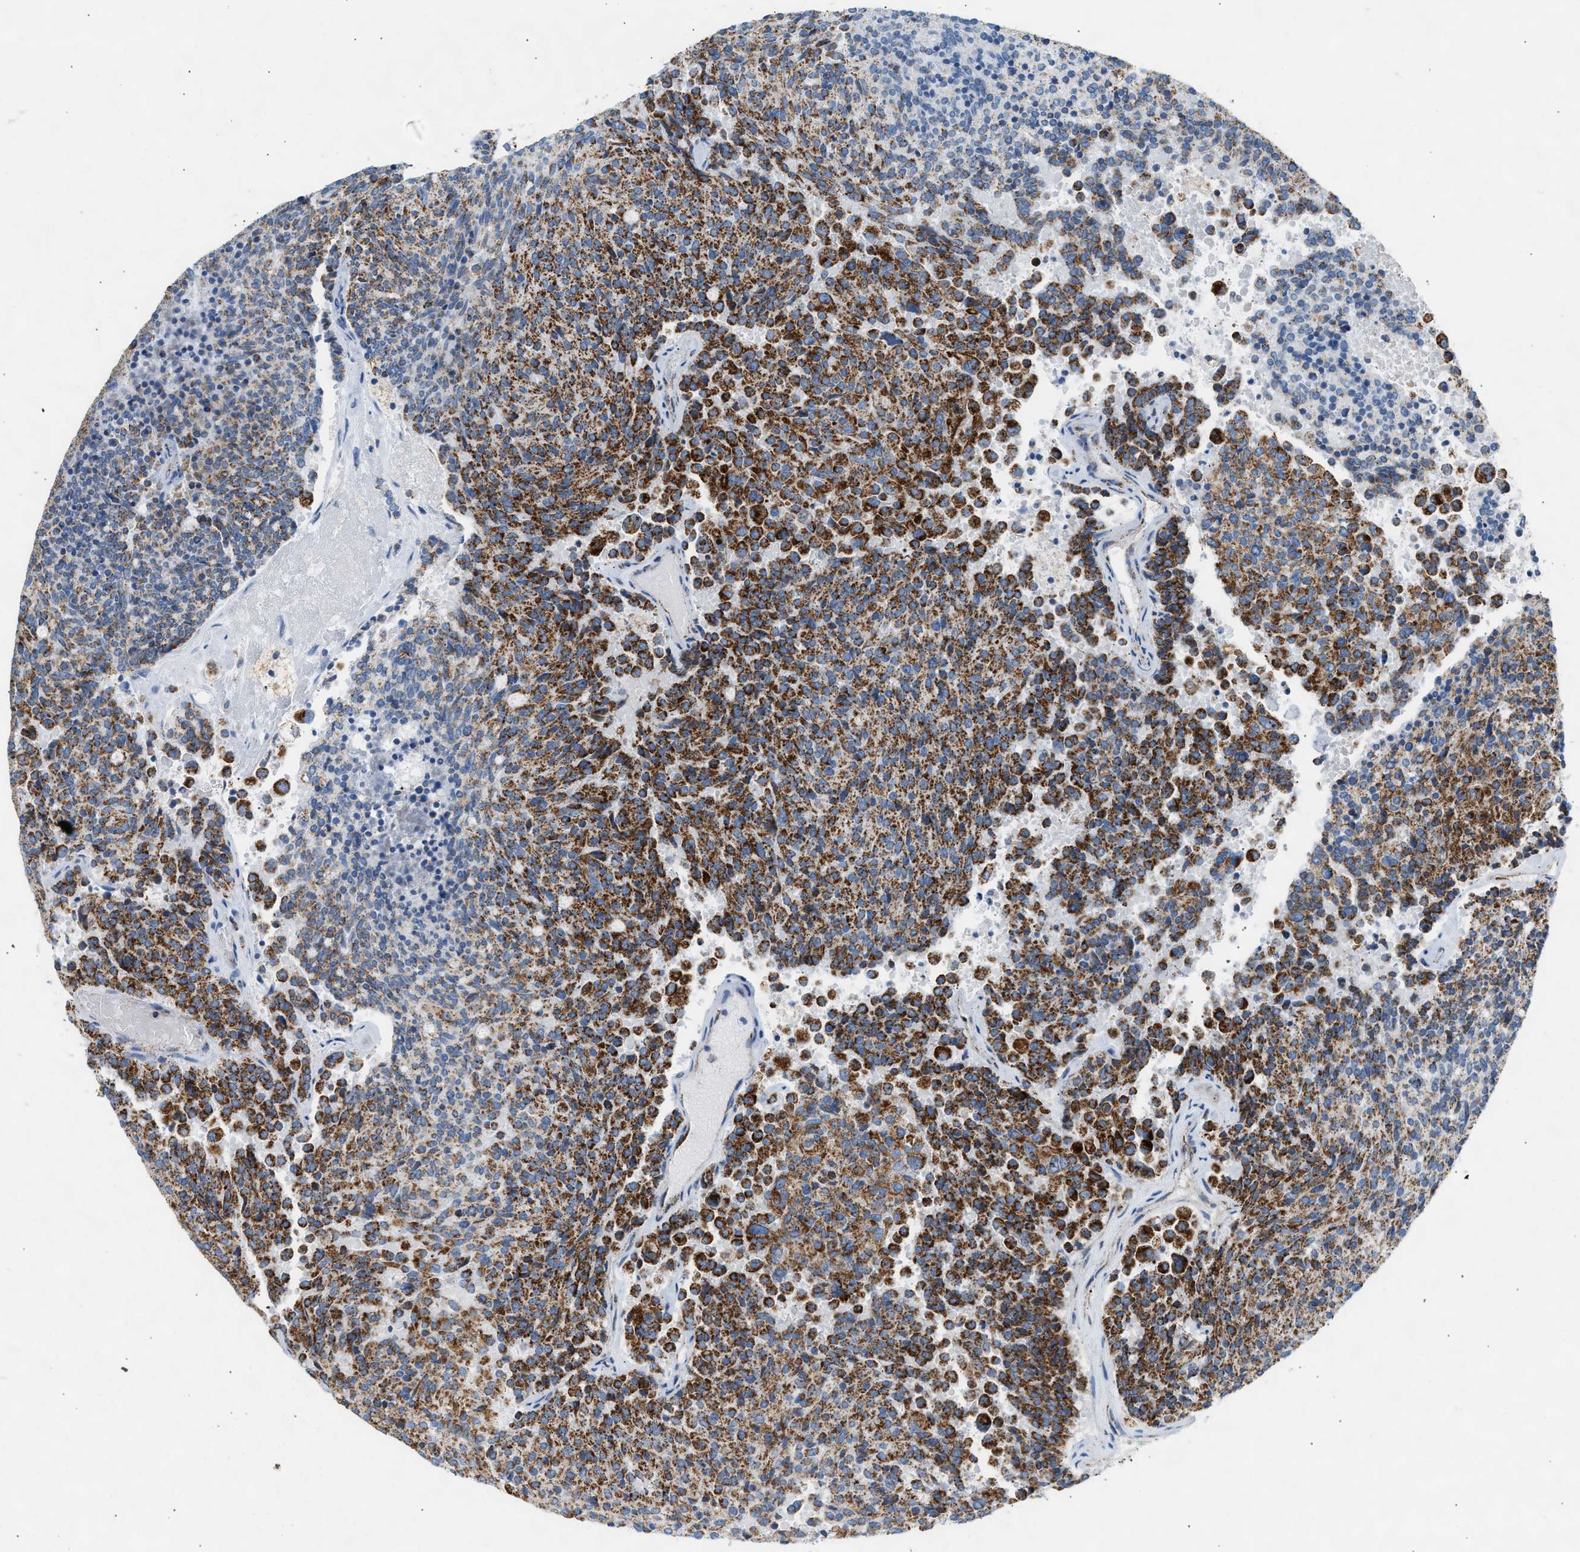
{"staining": {"intensity": "strong", "quantity": ">75%", "location": "cytoplasmic/membranous"}, "tissue": "carcinoid", "cell_type": "Tumor cells", "image_type": "cancer", "snomed": [{"axis": "morphology", "description": "Carcinoid, malignant, NOS"}, {"axis": "topography", "description": "Pancreas"}], "caption": "Carcinoid (malignant) tissue shows strong cytoplasmic/membranous positivity in approximately >75% of tumor cells, visualized by immunohistochemistry.", "gene": "OGDH", "patient": {"sex": "female", "age": 54}}